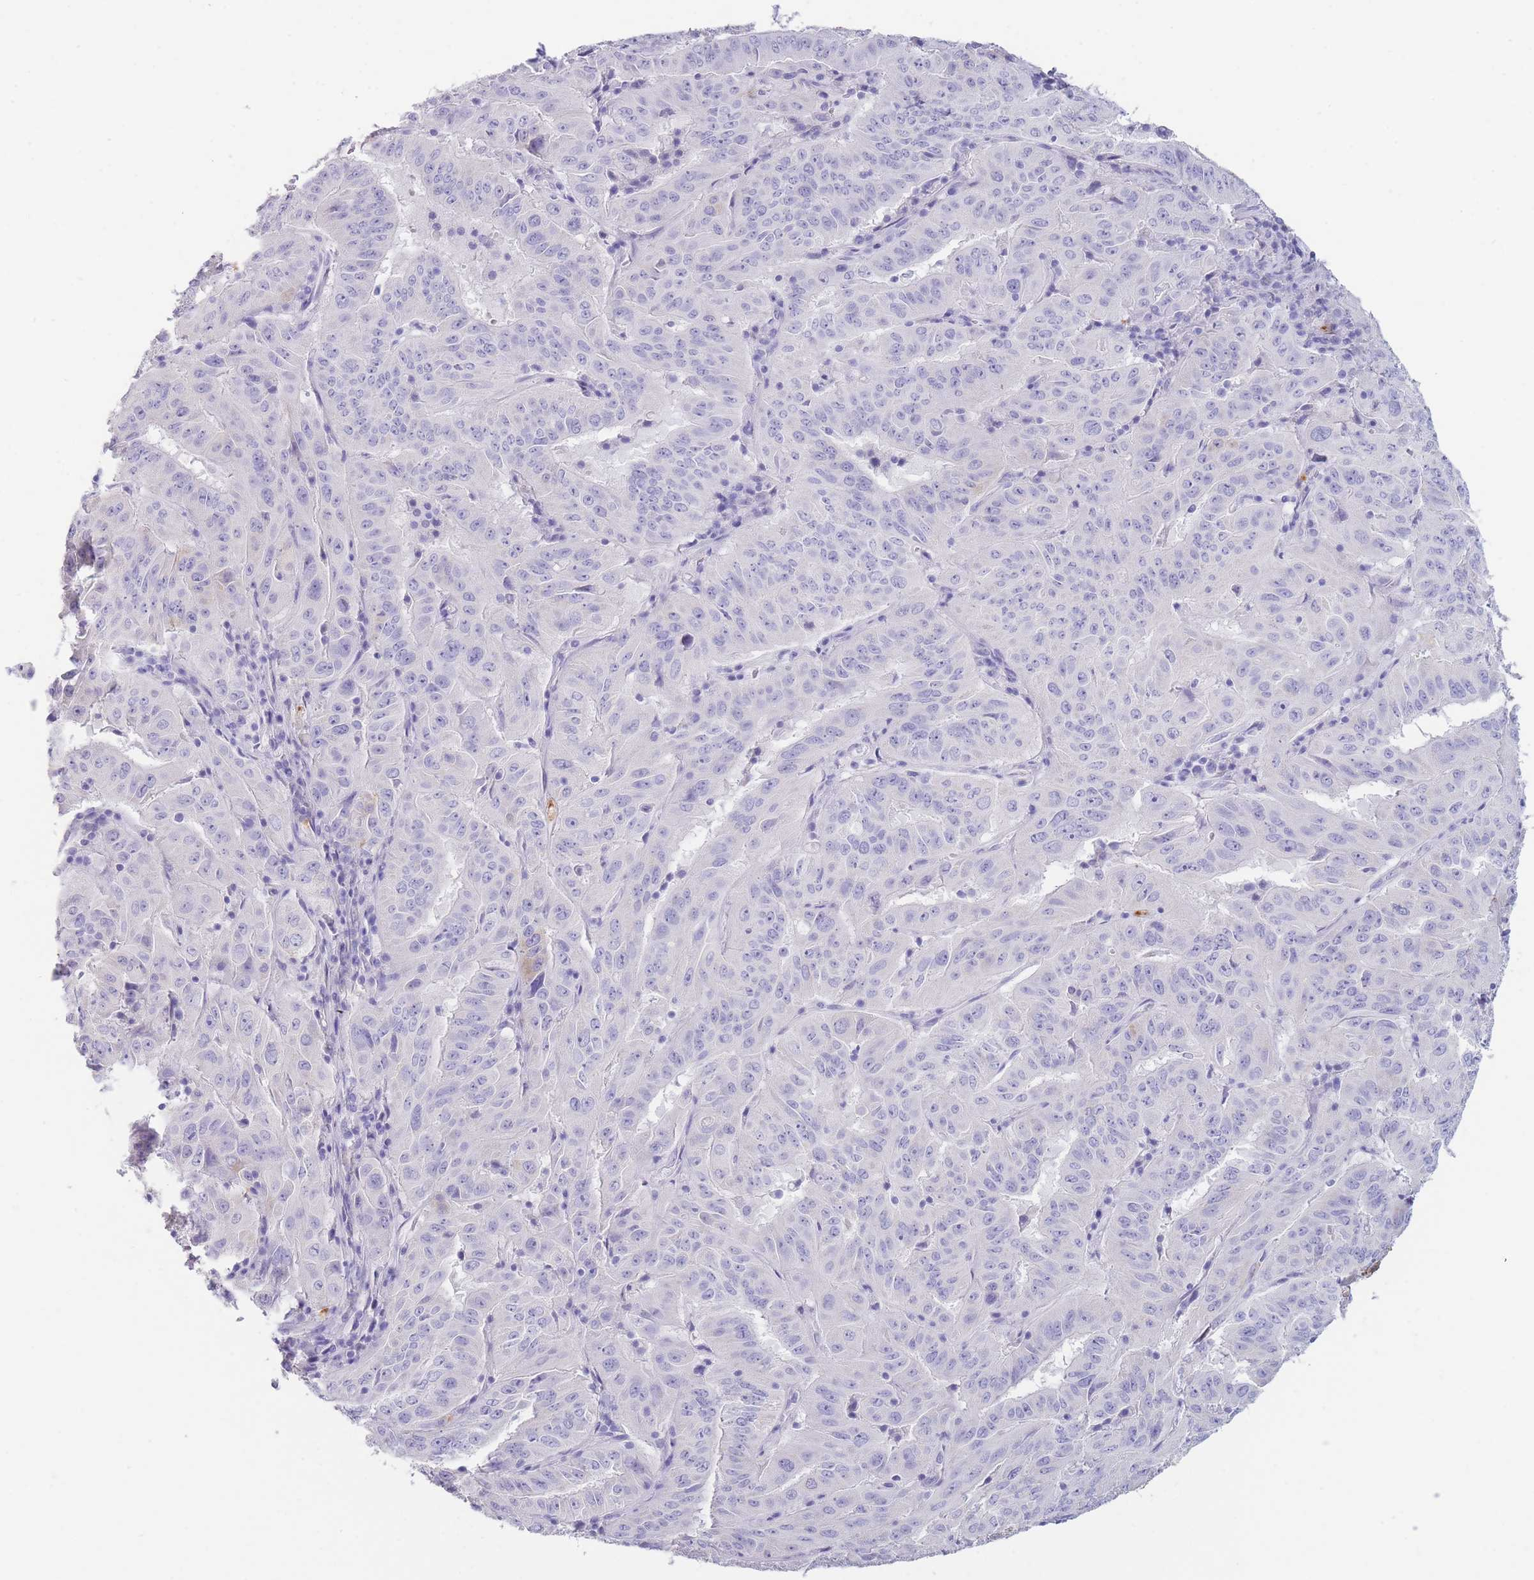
{"staining": {"intensity": "negative", "quantity": "none", "location": "none"}, "tissue": "pancreatic cancer", "cell_type": "Tumor cells", "image_type": "cancer", "snomed": [{"axis": "morphology", "description": "Adenocarcinoma, NOS"}, {"axis": "topography", "description": "Pancreas"}], "caption": "IHC image of neoplastic tissue: human pancreatic adenocarcinoma stained with DAB (3,3'-diaminobenzidine) exhibits no significant protein staining in tumor cells.", "gene": "ZNF627", "patient": {"sex": "male", "age": 63}}